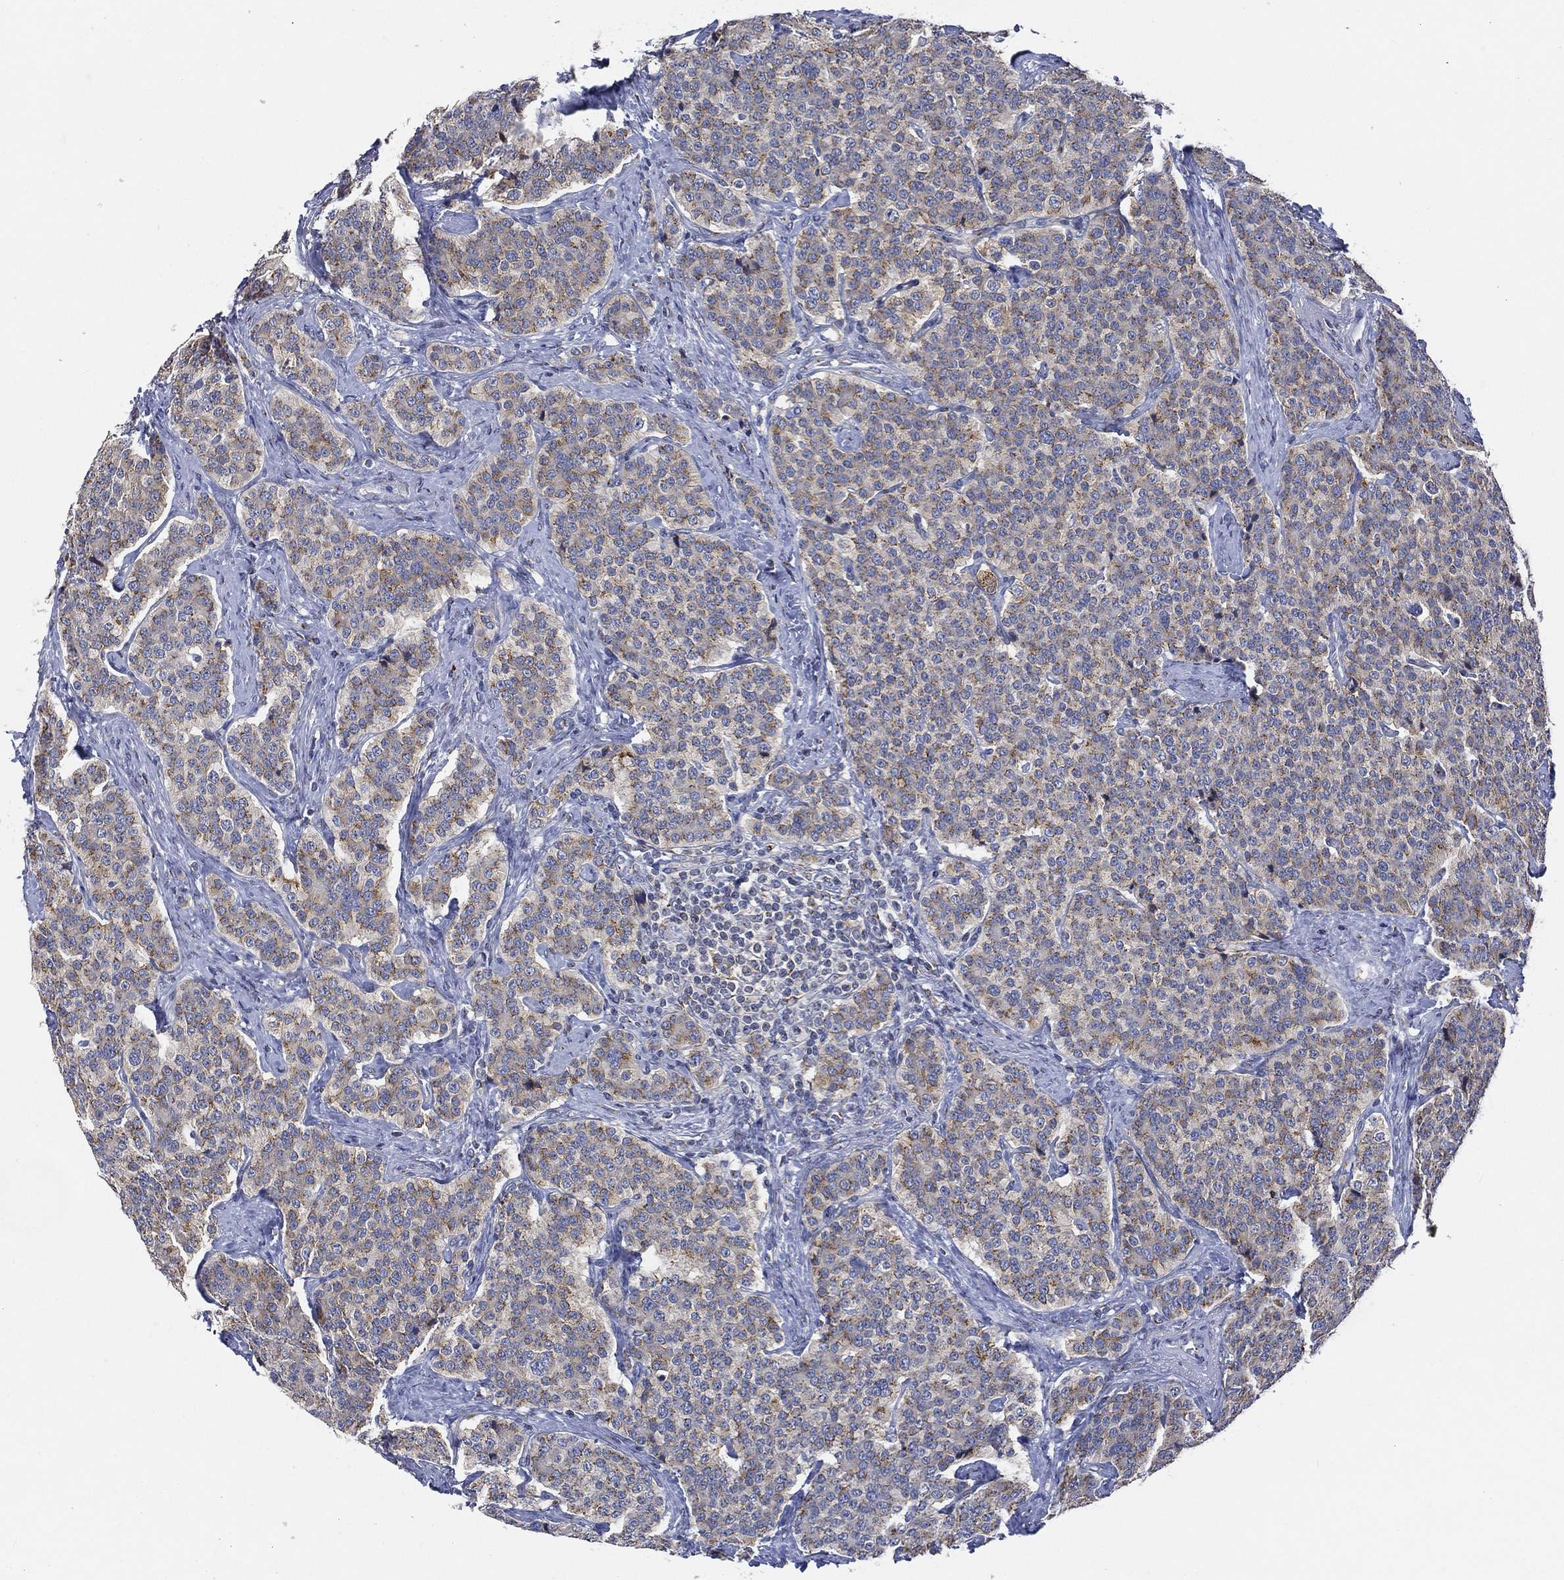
{"staining": {"intensity": "moderate", "quantity": "25%-75%", "location": "cytoplasmic/membranous"}, "tissue": "carcinoid", "cell_type": "Tumor cells", "image_type": "cancer", "snomed": [{"axis": "morphology", "description": "Carcinoid, malignant, NOS"}, {"axis": "topography", "description": "Small intestine"}], "caption": "IHC photomicrograph of carcinoid stained for a protein (brown), which exhibits medium levels of moderate cytoplasmic/membranous expression in about 25%-75% of tumor cells.", "gene": "TICAM1", "patient": {"sex": "female", "age": 58}}